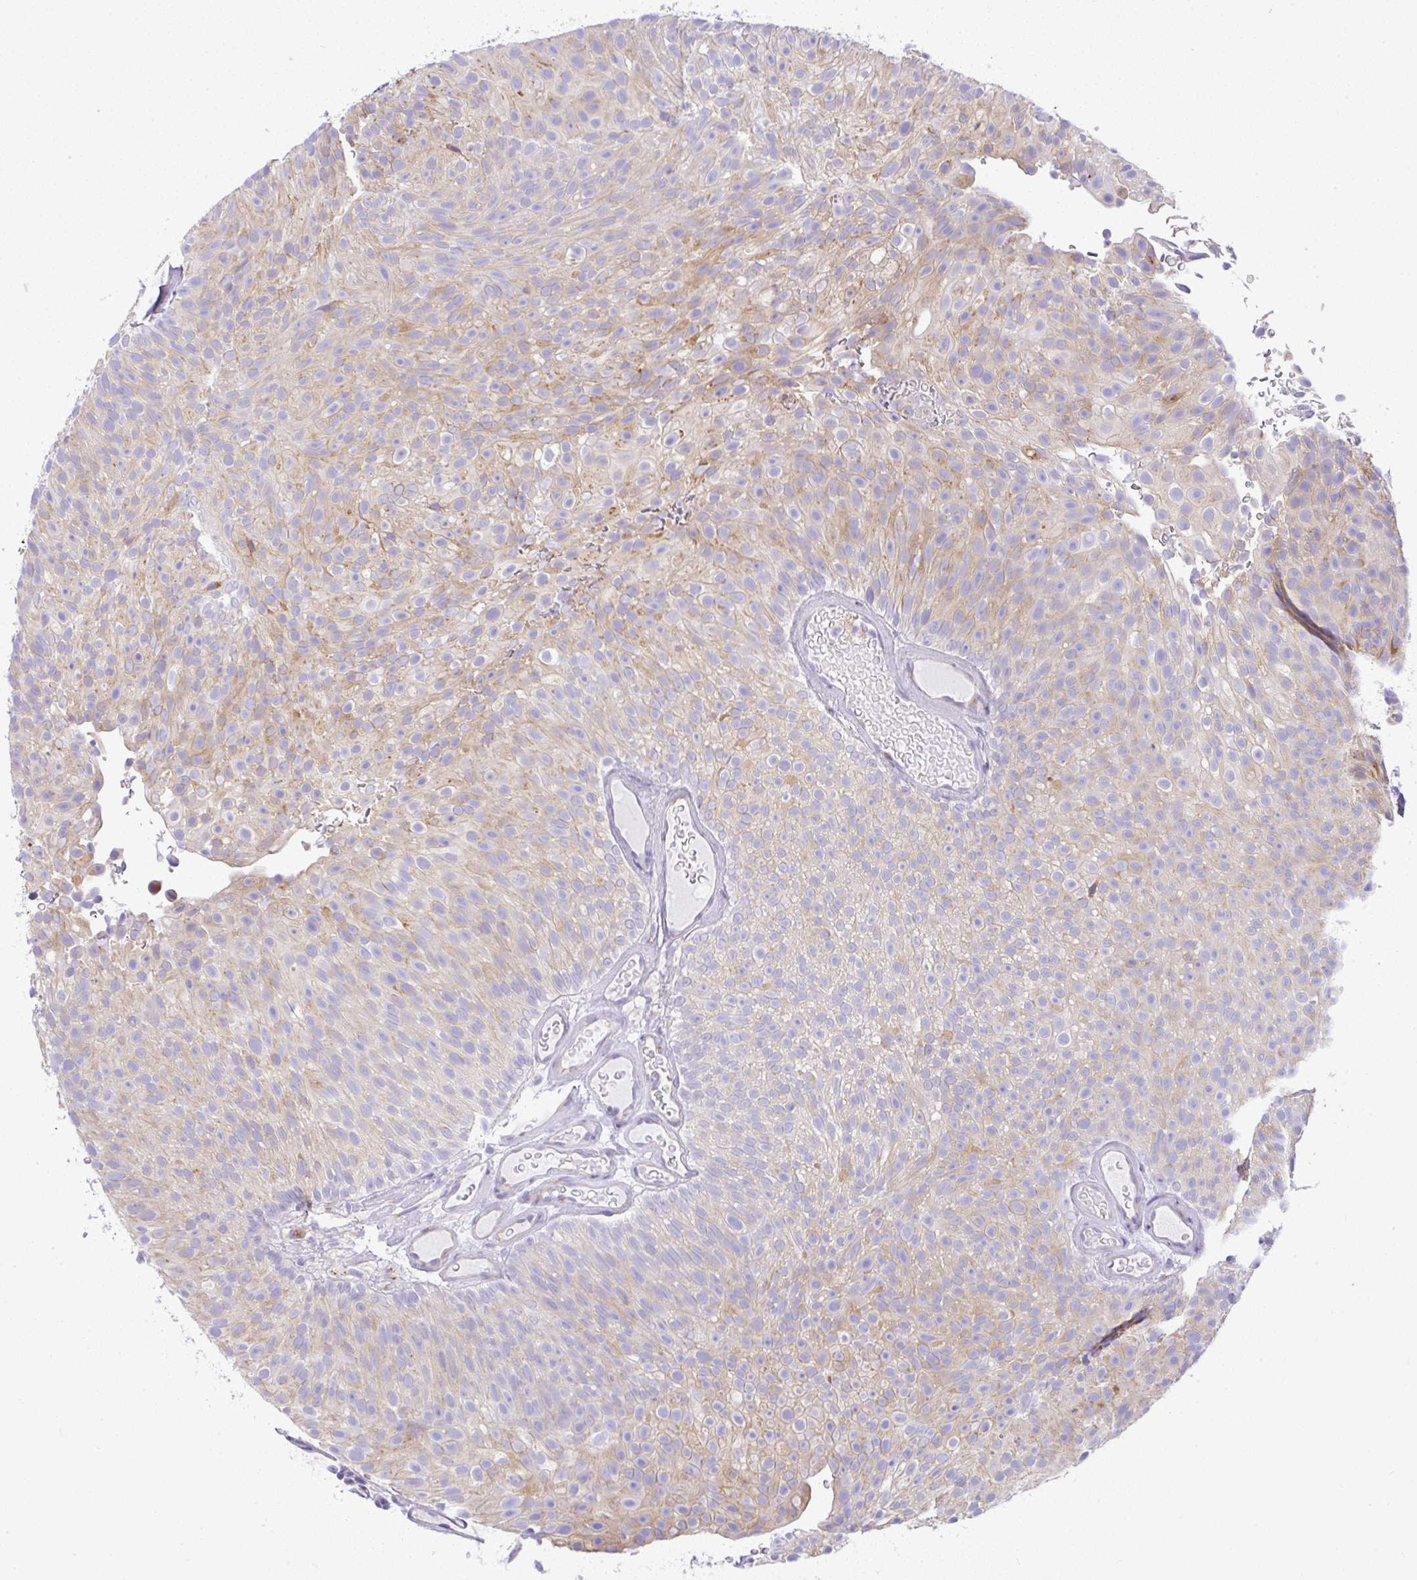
{"staining": {"intensity": "moderate", "quantity": "25%-75%", "location": "cytoplasmic/membranous"}, "tissue": "urothelial cancer", "cell_type": "Tumor cells", "image_type": "cancer", "snomed": [{"axis": "morphology", "description": "Urothelial carcinoma, Low grade"}, {"axis": "topography", "description": "Urinary bladder"}], "caption": "Human urothelial carcinoma (low-grade) stained with a brown dye reveals moderate cytoplasmic/membranous positive positivity in approximately 25%-75% of tumor cells.", "gene": "FAM177A1", "patient": {"sex": "male", "age": 78}}